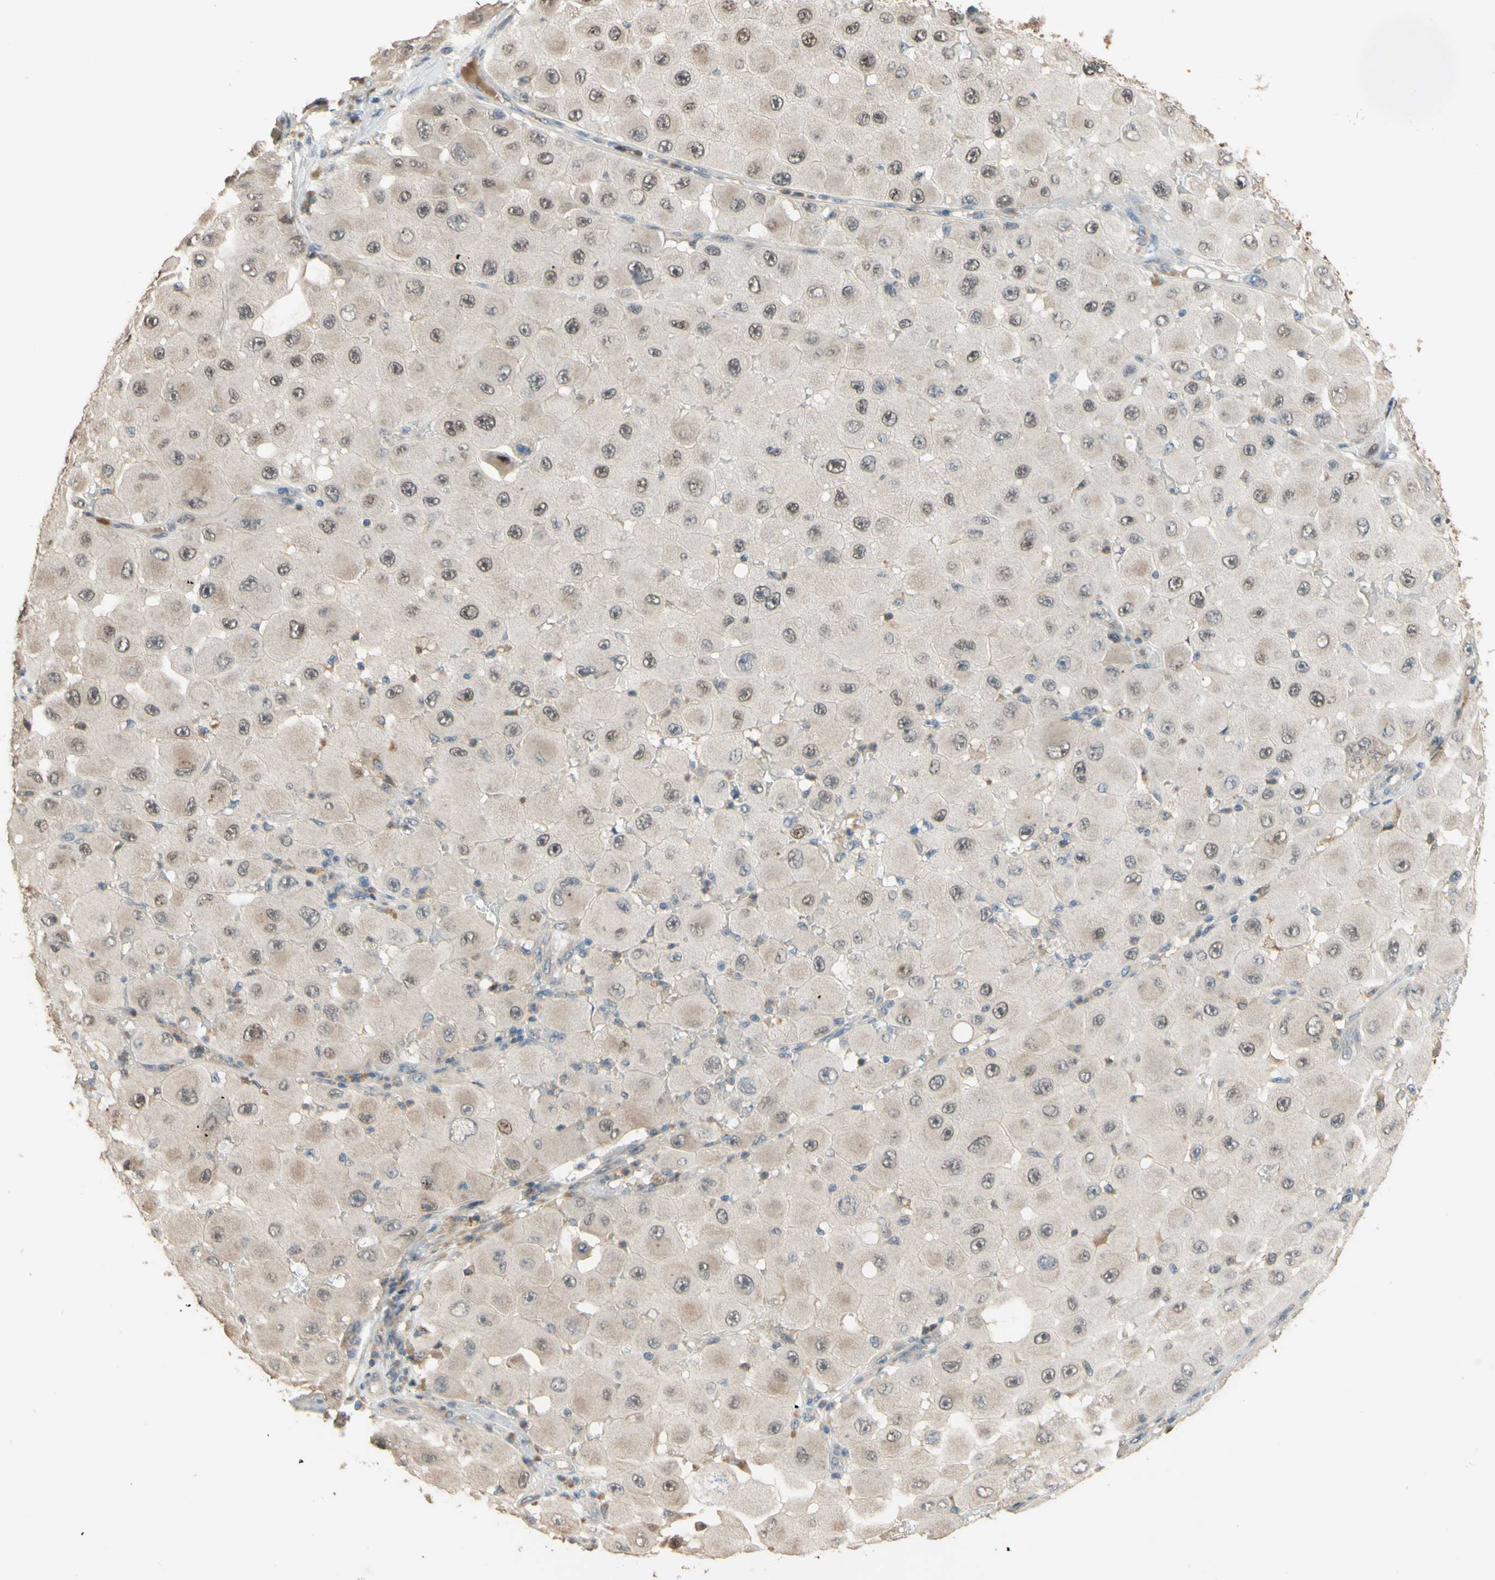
{"staining": {"intensity": "weak", "quantity": "25%-75%", "location": "cytoplasmic/membranous,nuclear"}, "tissue": "melanoma", "cell_type": "Tumor cells", "image_type": "cancer", "snomed": [{"axis": "morphology", "description": "Malignant melanoma, NOS"}, {"axis": "topography", "description": "Skin"}], "caption": "This is a micrograph of IHC staining of melanoma, which shows weak positivity in the cytoplasmic/membranous and nuclear of tumor cells.", "gene": "SMIM19", "patient": {"sex": "female", "age": 81}}